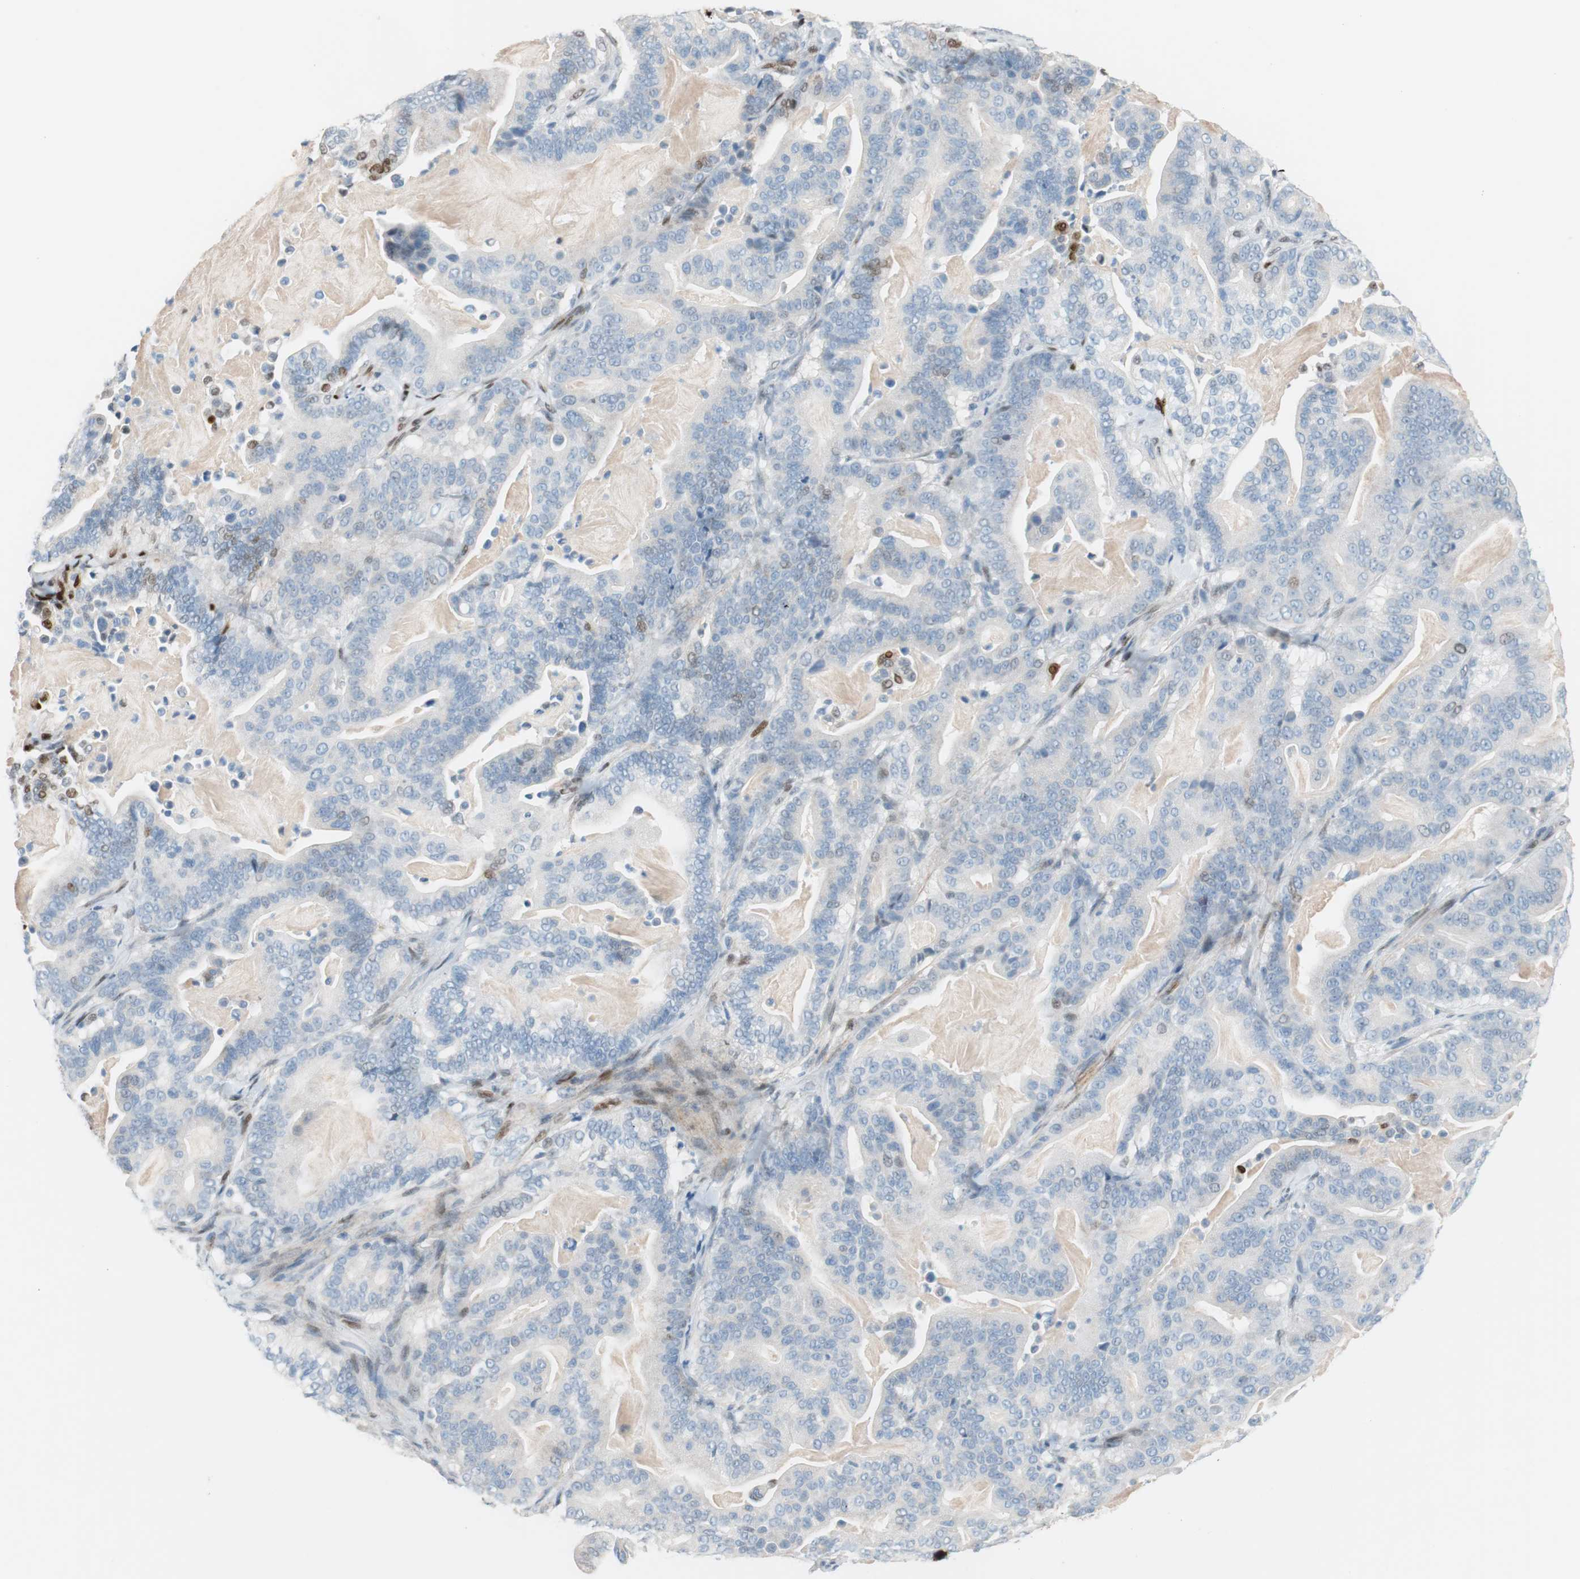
{"staining": {"intensity": "negative", "quantity": "none", "location": "none"}, "tissue": "pancreatic cancer", "cell_type": "Tumor cells", "image_type": "cancer", "snomed": [{"axis": "morphology", "description": "Adenocarcinoma, NOS"}, {"axis": "topography", "description": "Pancreas"}], "caption": "Image shows no significant protein expression in tumor cells of pancreatic cancer (adenocarcinoma).", "gene": "FOSL1", "patient": {"sex": "male", "age": 63}}